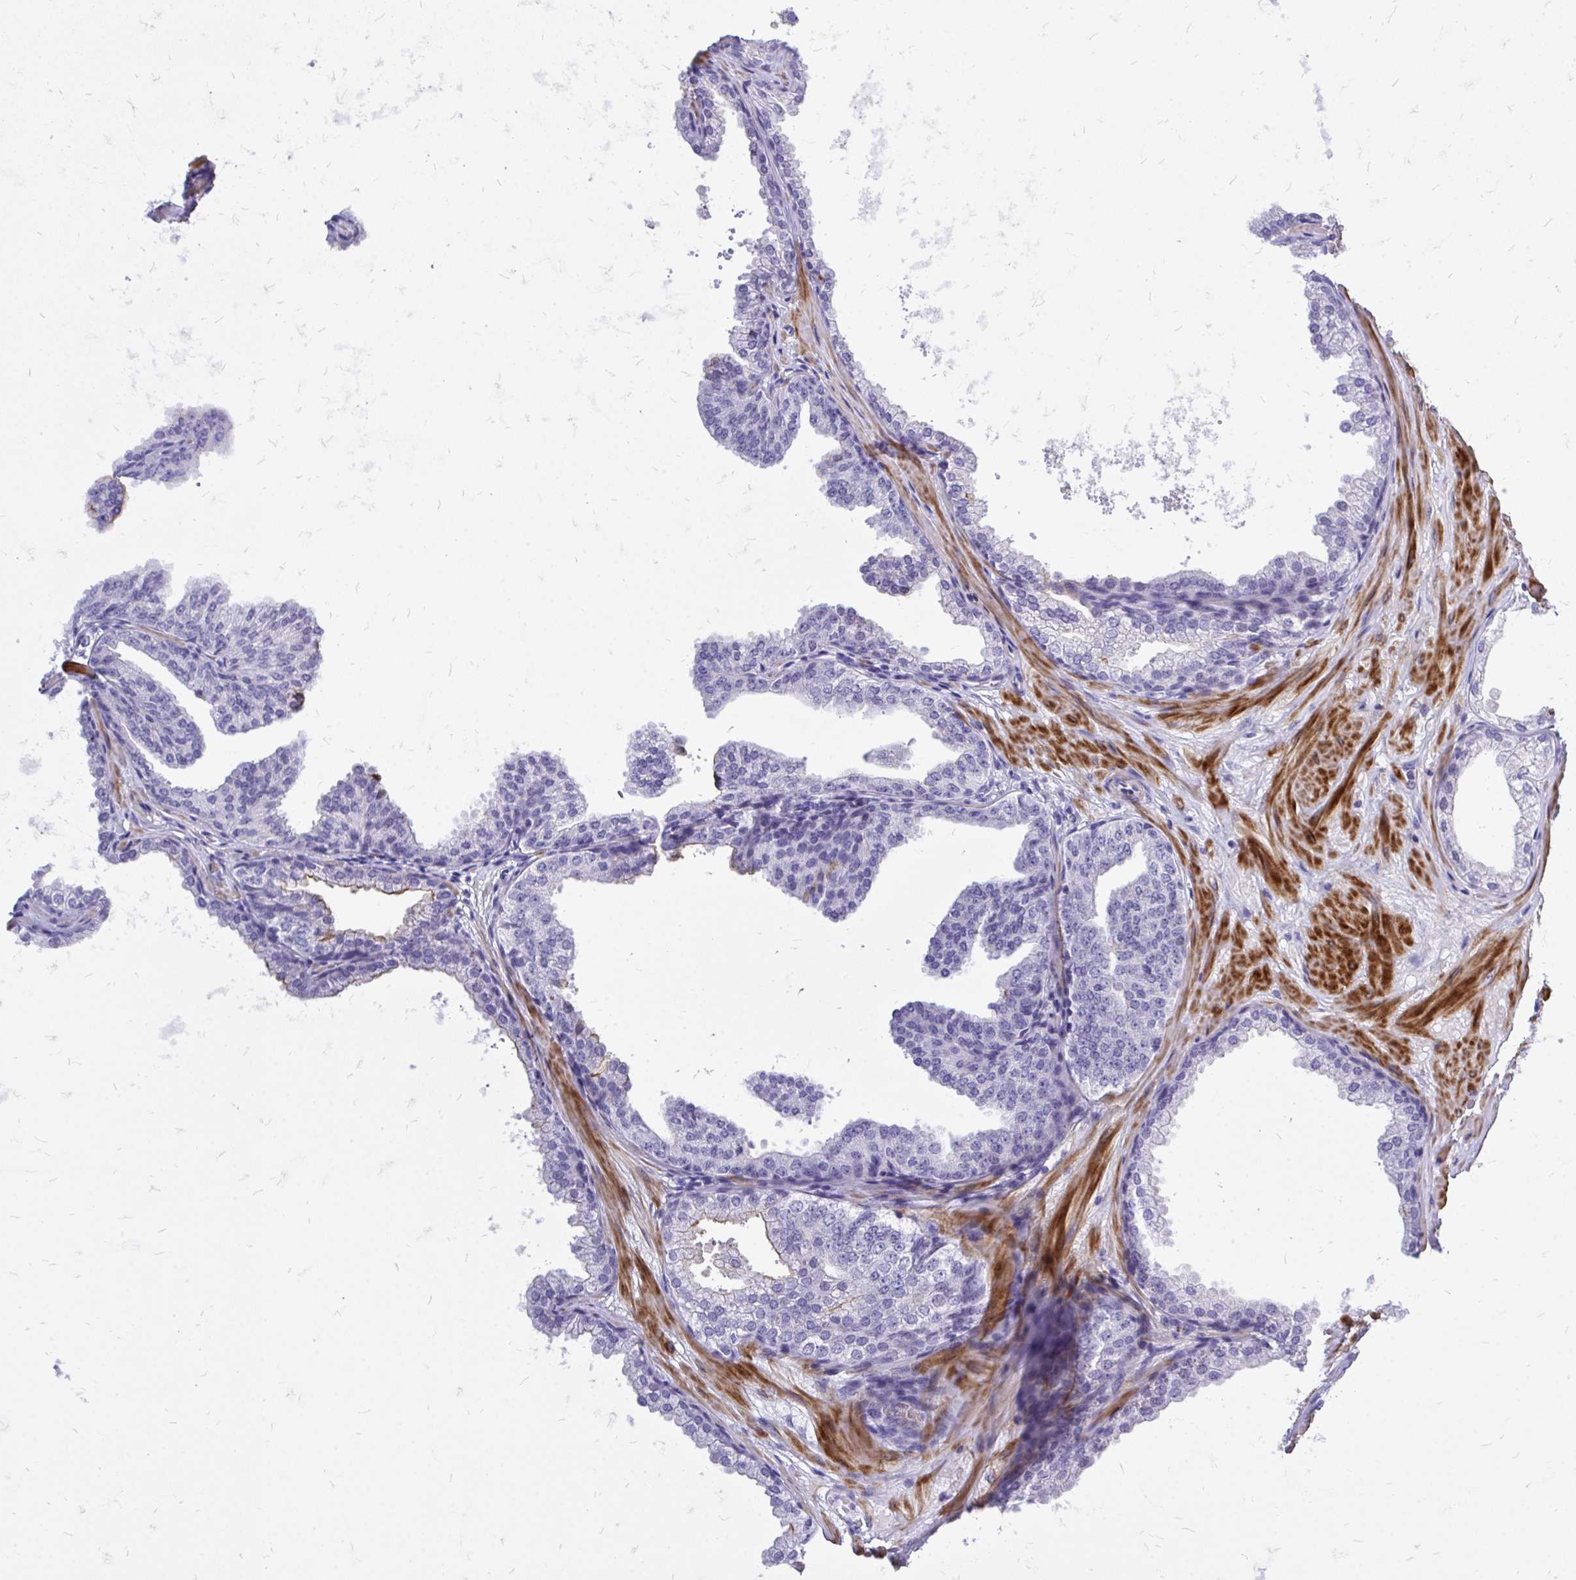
{"staining": {"intensity": "weak", "quantity": "<25%", "location": "cytoplasmic/membranous"}, "tissue": "prostate", "cell_type": "Glandular cells", "image_type": "normal", "snomed": [{"axis": "morphology", "description": "Normal tissue, NOS"}, {"axis": "topography", "description": "Prostate"}], "caption": "Human prostate stained for a protein using IHC exhibits no positivity in glandular cells.", "gene": "ZBTB25", "patient": {"sex": "male", "age": 37}}